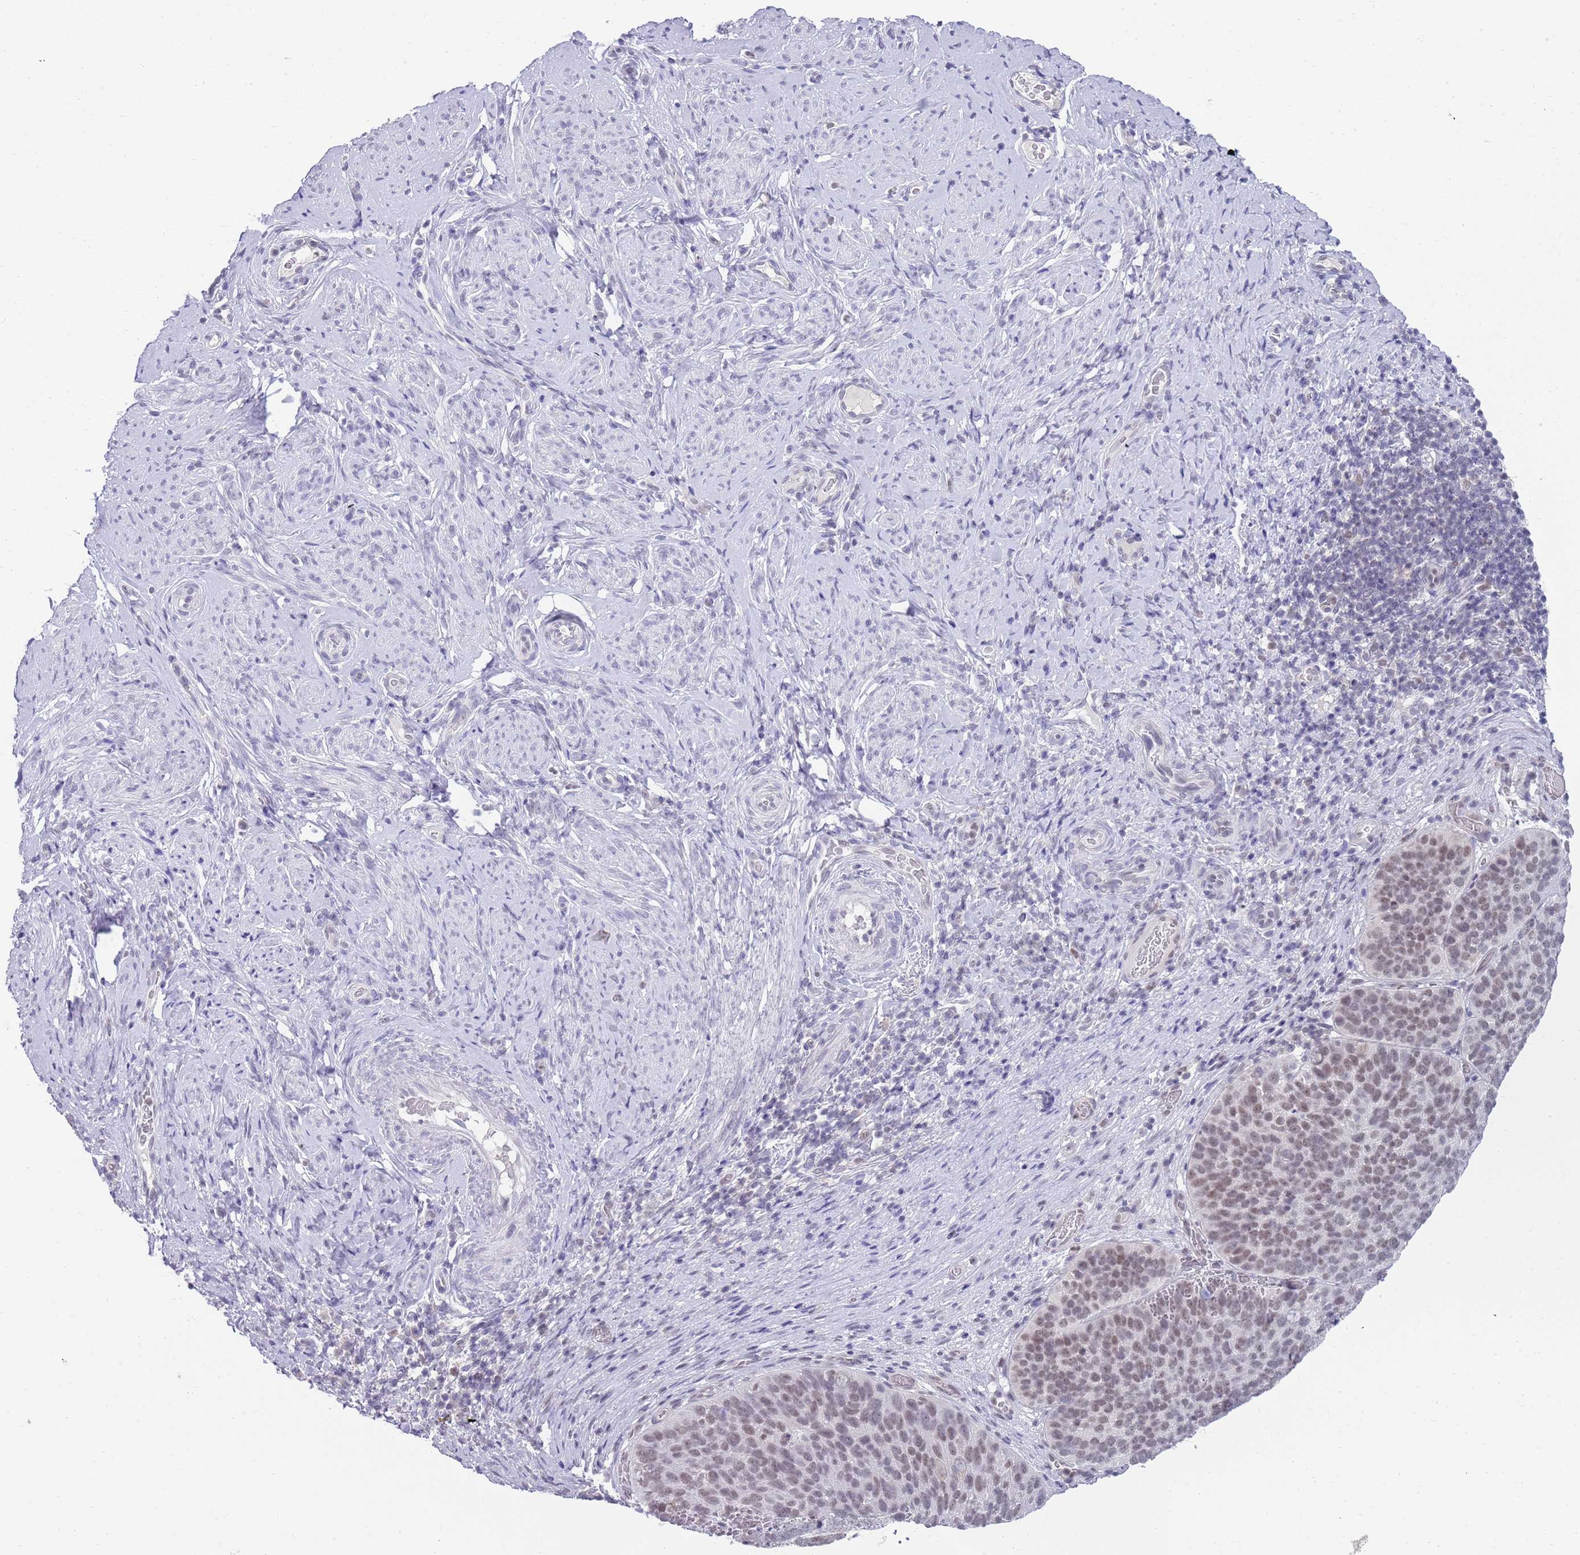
{"staining": {"intensity": "weak", "quantity": "25%-75%", "location": "nuclear"}, "tissue": "cervical cancer", "cell_type": "Tumor cells", "image_type": "cancer", "snomed": [{"axis": "morphology", "description": "Squamous cell carcinoma, NOS"}, {"axis": "topography", "description": "Cervix"}], "caption": "Tumor cells show low levels of weak nuclear positivity in about 25%-75% of cells in human squamous cell carcinoma (cervical).", "gene": "SEPHS2", "patient": {"sex": "female", "age": 80}}